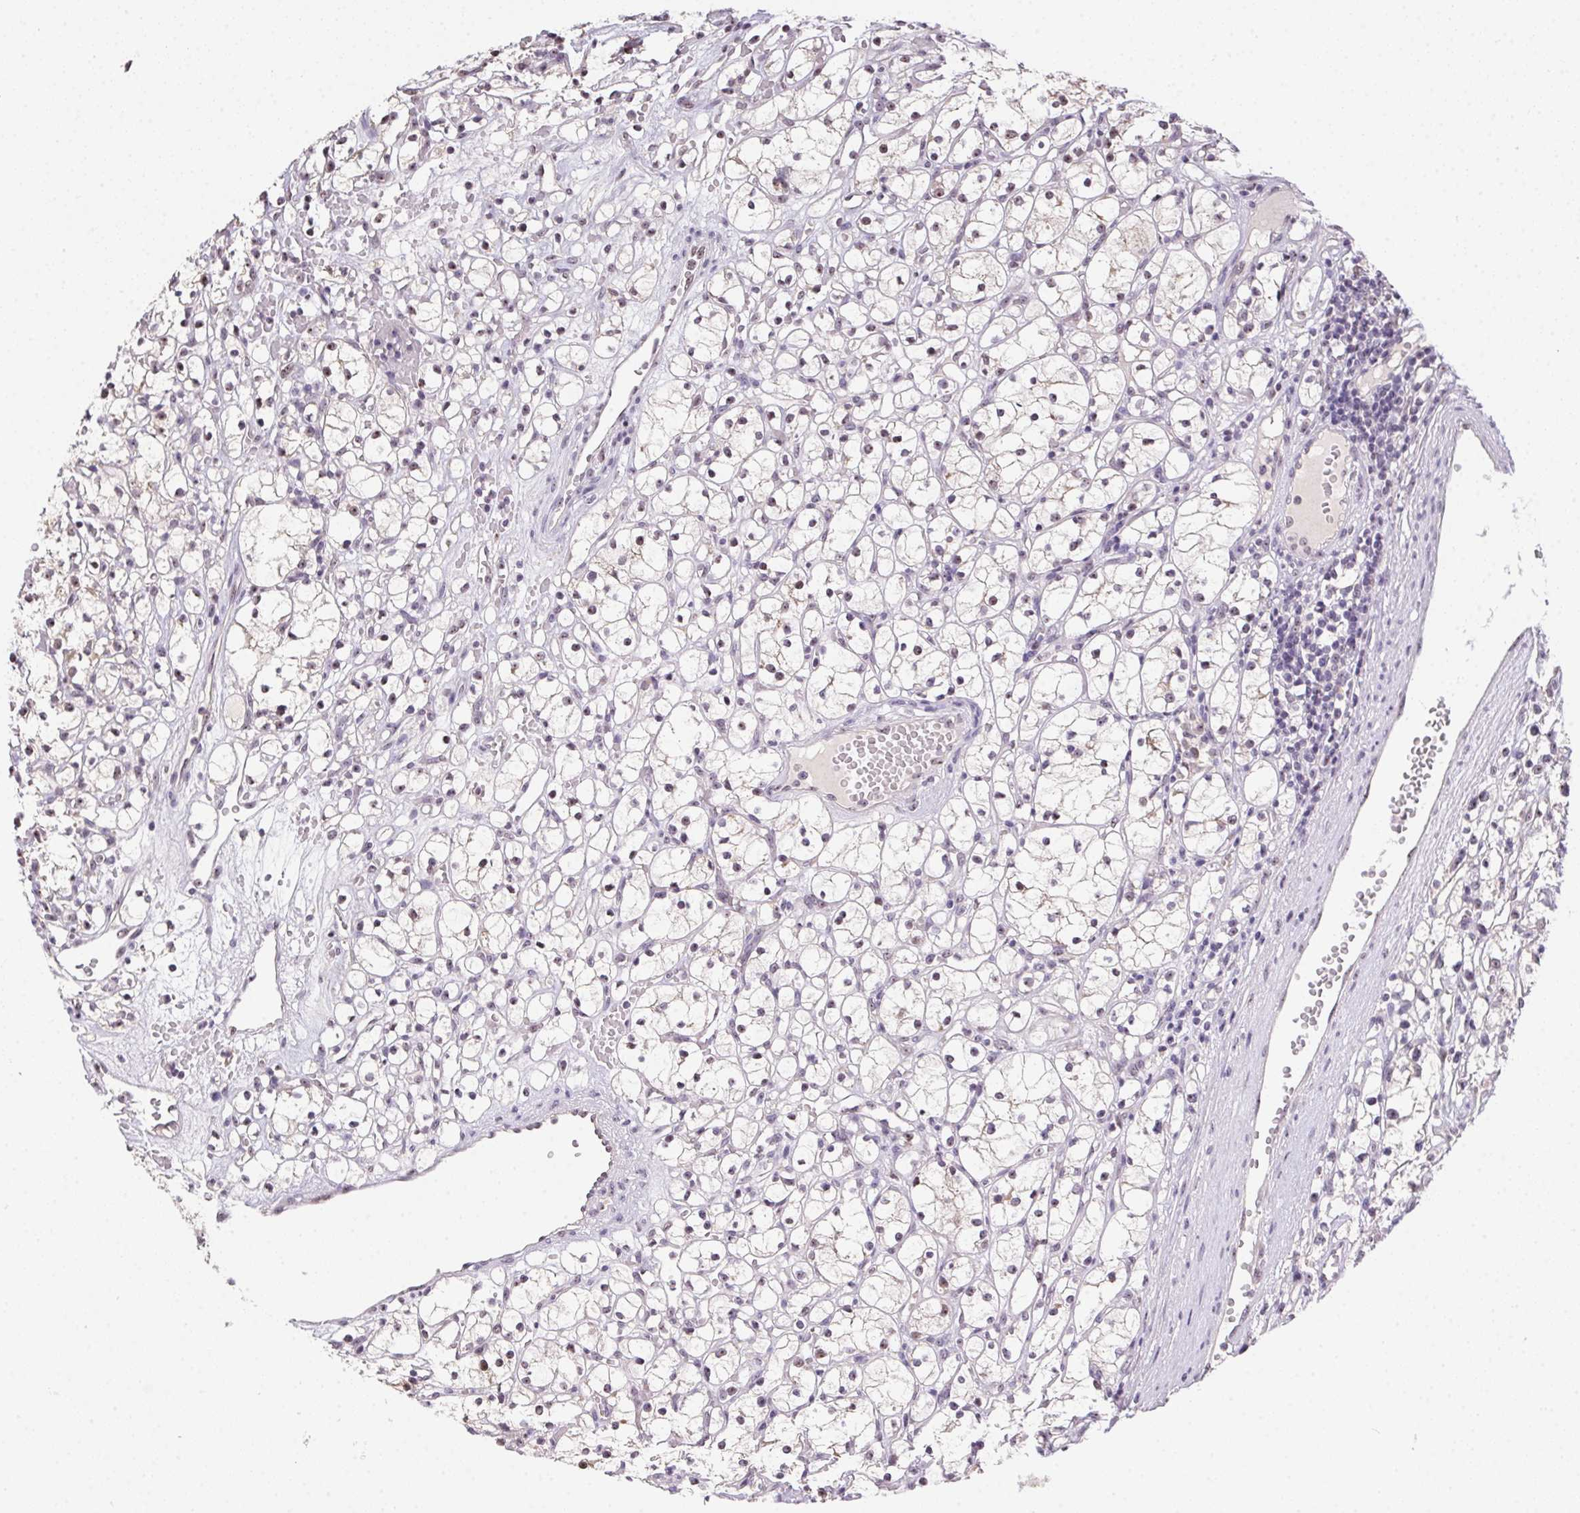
{"staining": {"intensity": "weak", "quantity": "<25%", "location": "nuclear"}, "tissue": "renal cancer", "cell_type": "Tumor cells", "image_type": "cancer", "snomed": [{"axis": "morphology", "description": "Adenocarcinoma, NOS"}, {"axis": "topography", "description": "Kidney"}], "caption": "Tumor cells show no significant protein expression in renal cancer (adenocarcinoma). Brightfield microscopy of immunohistochemistry (IHC) stained with DAB (brown) and hematoxylin (blue), captured at high magnification.", "gene": "BATF2", "patient": {"sex": "female", "age": 59}}